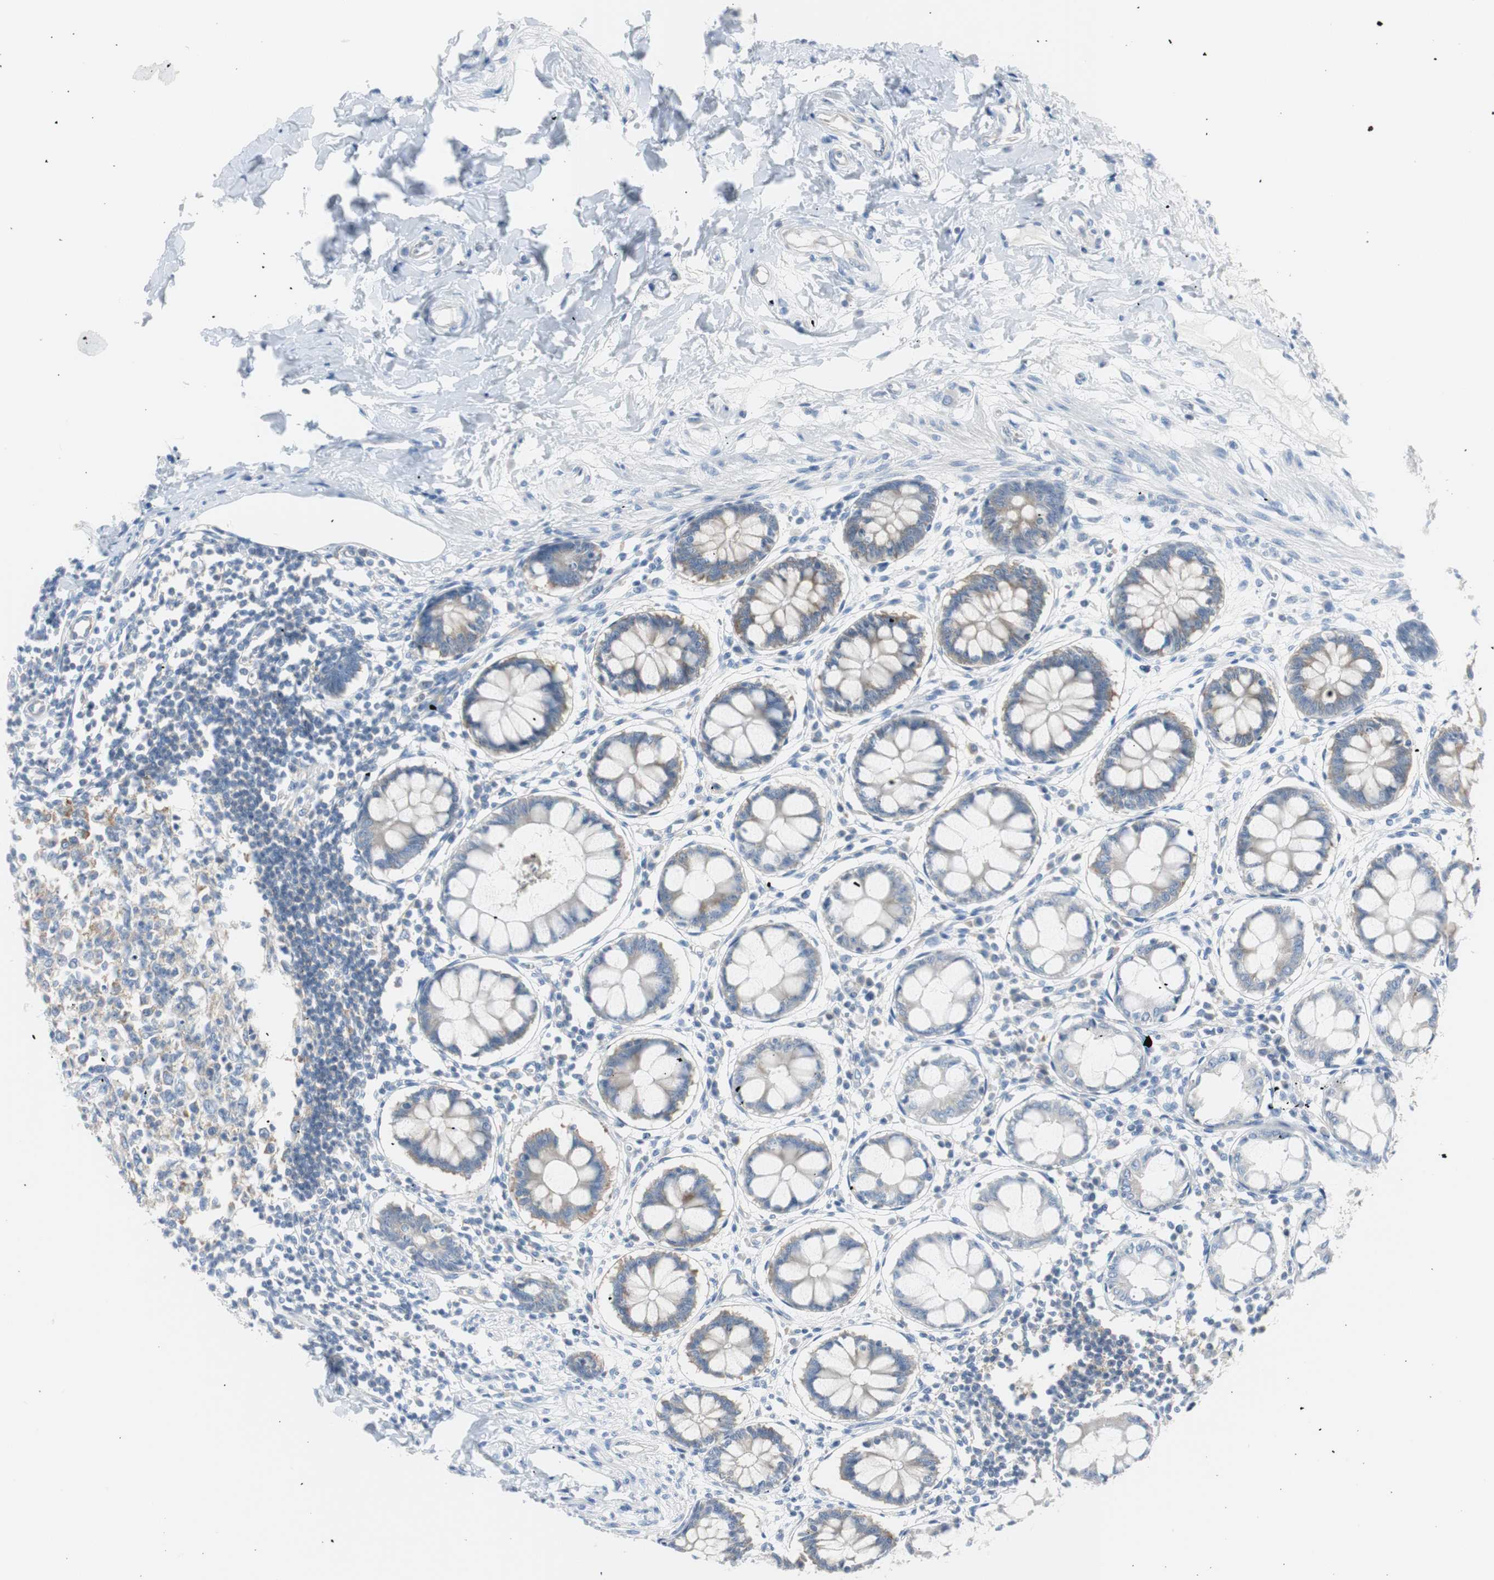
{"staining": {"intensity": "negative", "quantity": "none", "location": "none"}, "tissue": "colon", "cell_type": "Endothelial cells", "image_type": "normal", "snomed": [{"axis": "morphology", "description": "Normal tissue, NOS"}, {"axis": "morphology", "description": "Adenocarcinoma, NOS"}, {"axis": "topography", "description": "Colon"}, {"axis": "topography", "description": "Peripheral nerve tissue"}], "caption": "Photomicrograph shows no protein staining in endothelial cells of benign colon.", "gene": "RPS12", "patient": {"sex": "male", "age": 14}}